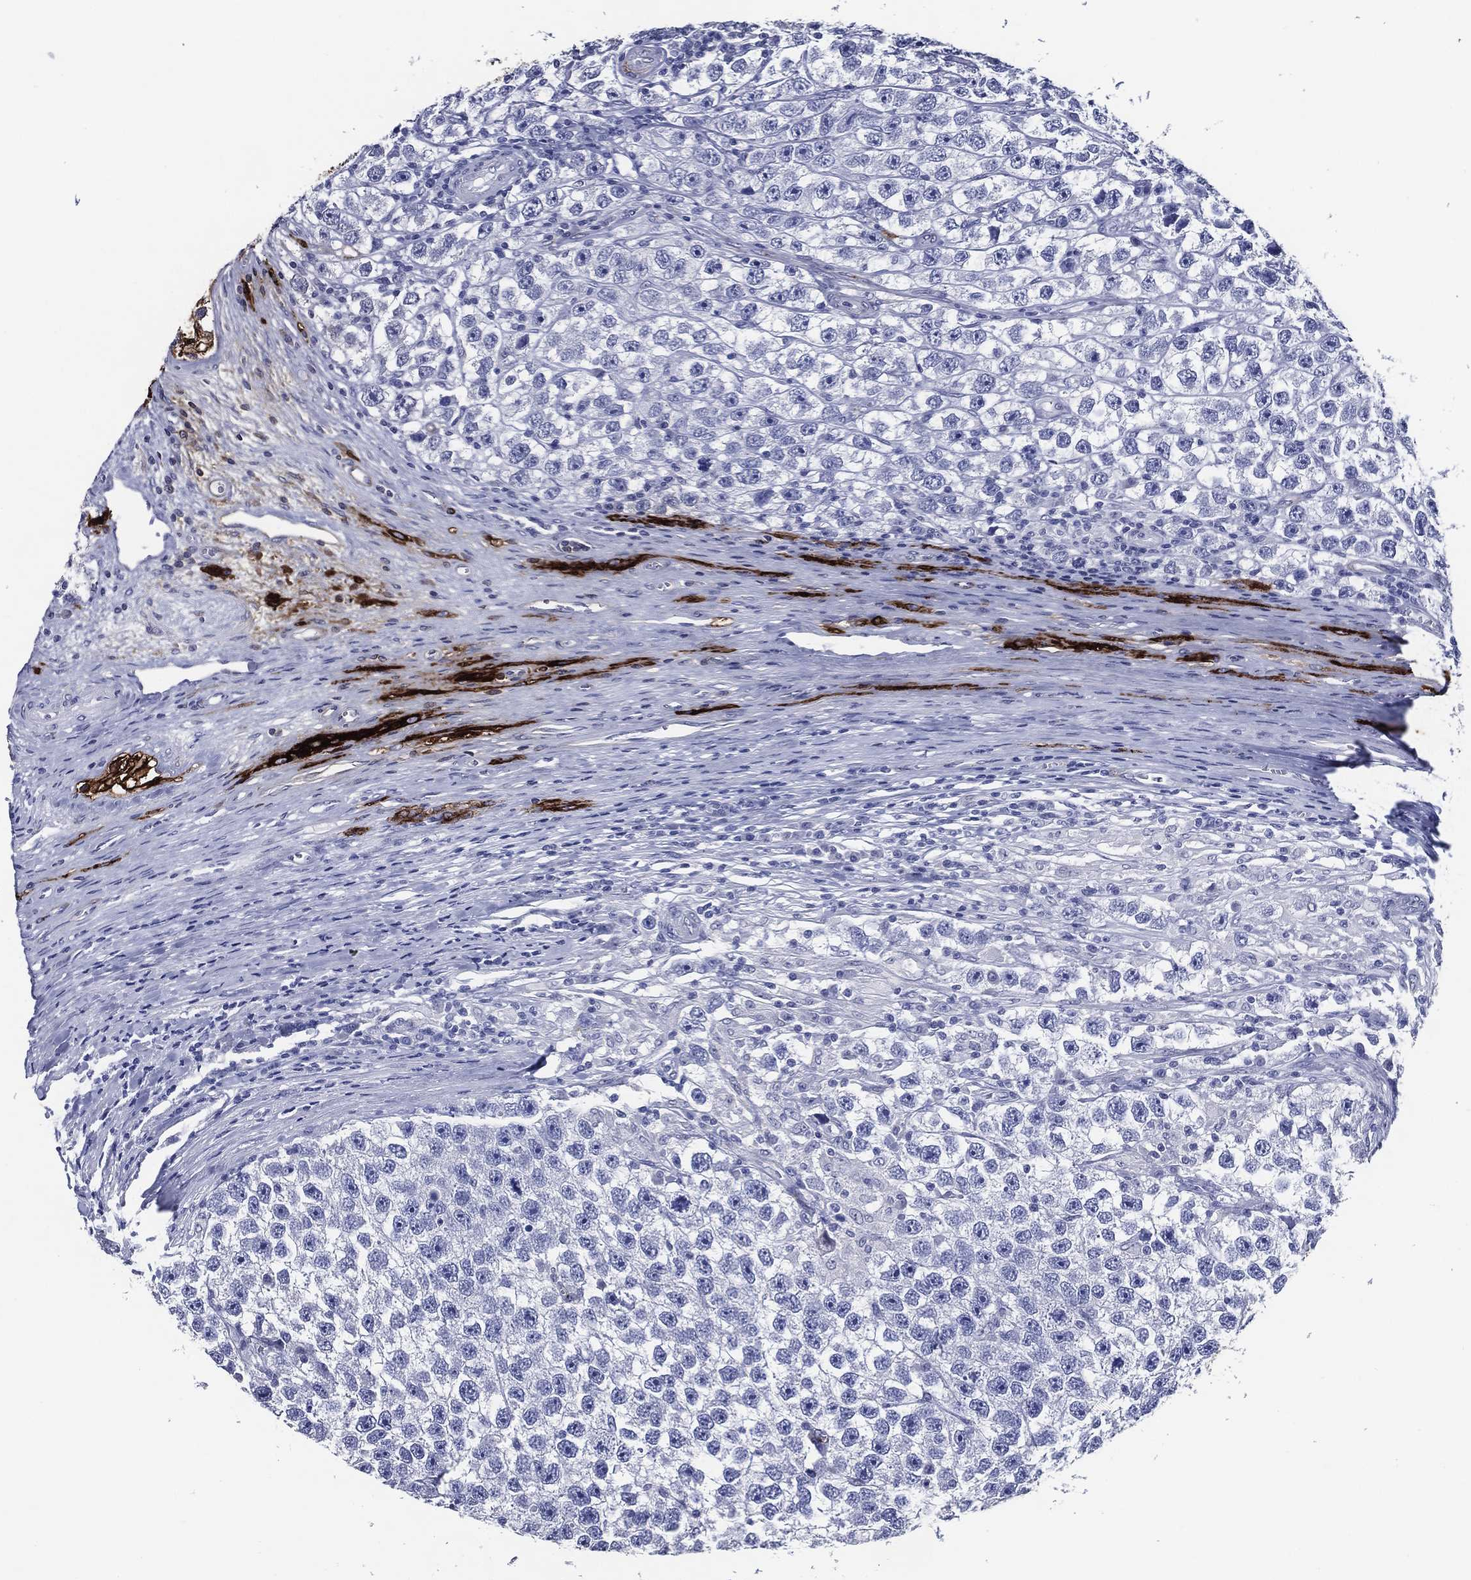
{"staining": {"intensity": "negative", "quantity": "none", "location": "none"}, "tissue": "testis cancer", "cell_type": "Tumor cells", "image_type": "cancer", "snomed": [{"axis": "morphology", "description": "Seminoma, NOS"}, {"axis": "topography", "description": "Testis"}], "caption": "High magnification brightfield microscopy of seminoma (testis) stained with DAB (brown) and counterstained with hematoxylin (blue): tumor cells show no significant positivity.", "gene": "ACE2", "patient": {"sex": "male", "age": 26}}